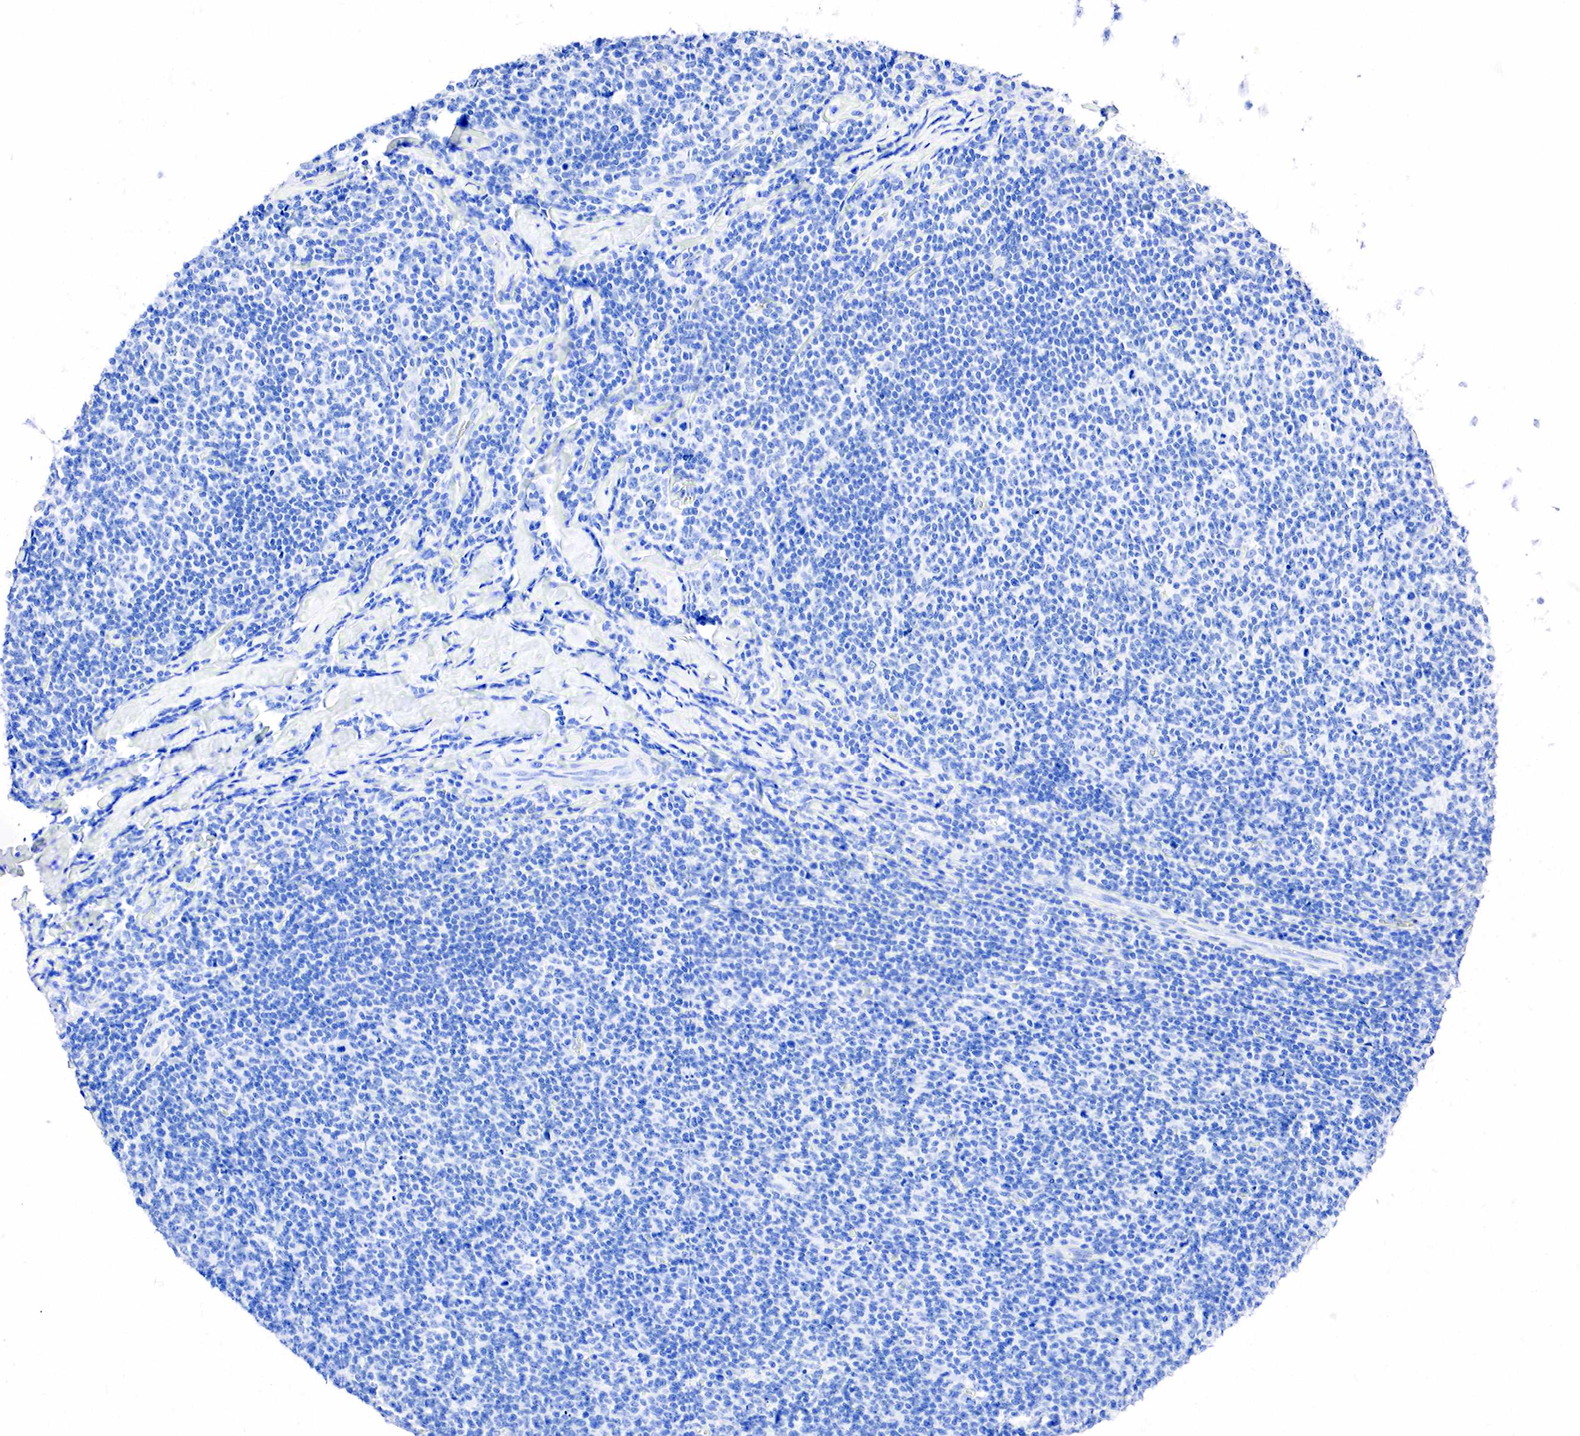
{"staining": {"intensity": "negative", "quantity": "none", "location": "none"}, "tissue": "lymphoma", "cell_type": "Tumor cells", "image_type": "cancer", "snomed": [{"axis": "morphology", "description": "Malignant lymphoma, non-Hodgkin's type, Low grade"}, {"axis": "topography", "description": "Lymph node"}], "caption": "This is an immunohistochemistry (IHC) photomicrograph of human lymphoma. There is no expression in tumor cells.", "gene": "PTH", "patient": {"sex": "male", "age": 74}}